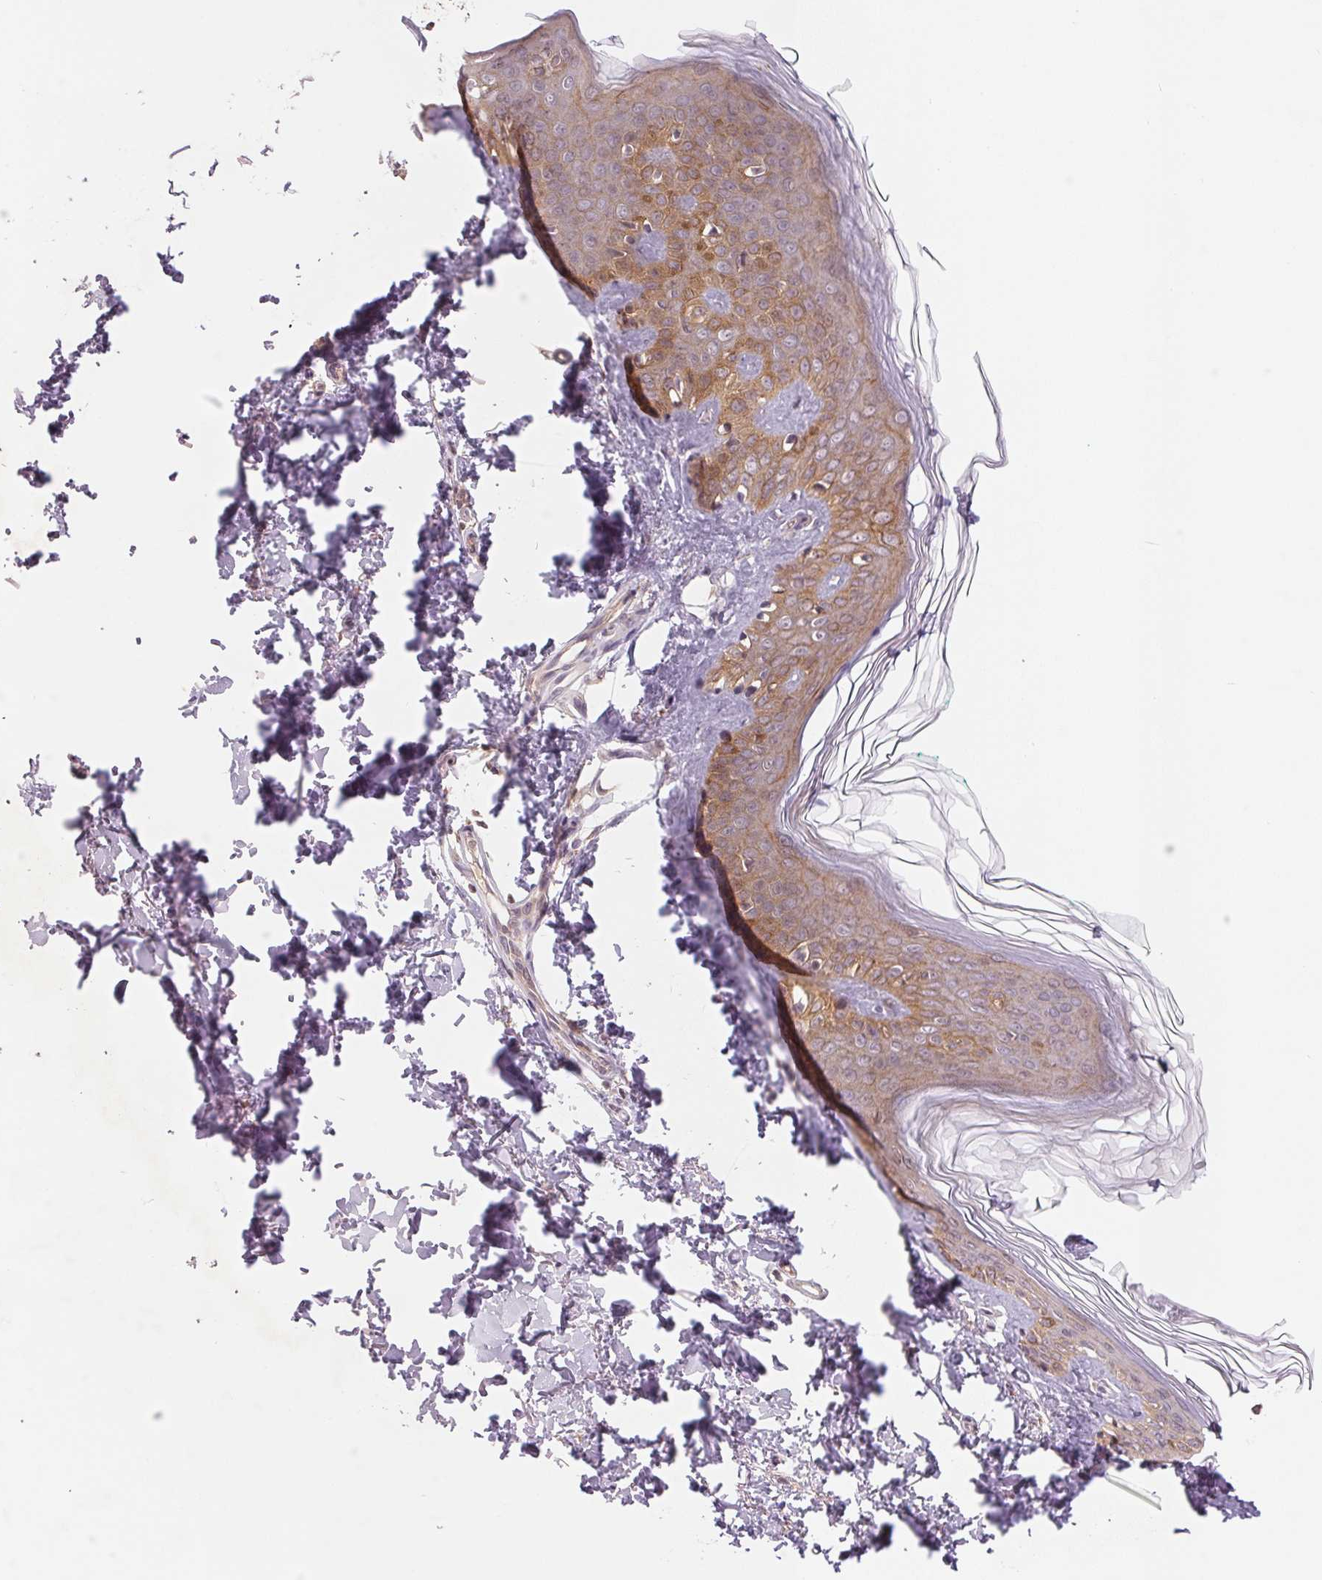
{"staining": {"intensity": "weak", "quantity": "25%-75%", "location": "cytoplasmic/membranous"}, "tissue": "skin", "cell_type": "Fibroblasts", "image_type": "normal", "snomed": [{"axis": "morphology", "description": "Normal tissue, NOS"}, {"axis": "topography", "description": "Skin"}, {"axis": "topography", "description": "Peripheral nerve tissue"}], "caption": "Unremarkable skin exhibits weak cytoplasmic/membranous staining in approximately 25%-75% of fibroblasts, visualized by immunohistochemistry.", "gene": "BNIP5", "patient": {"sex": "female", "age": 45}}